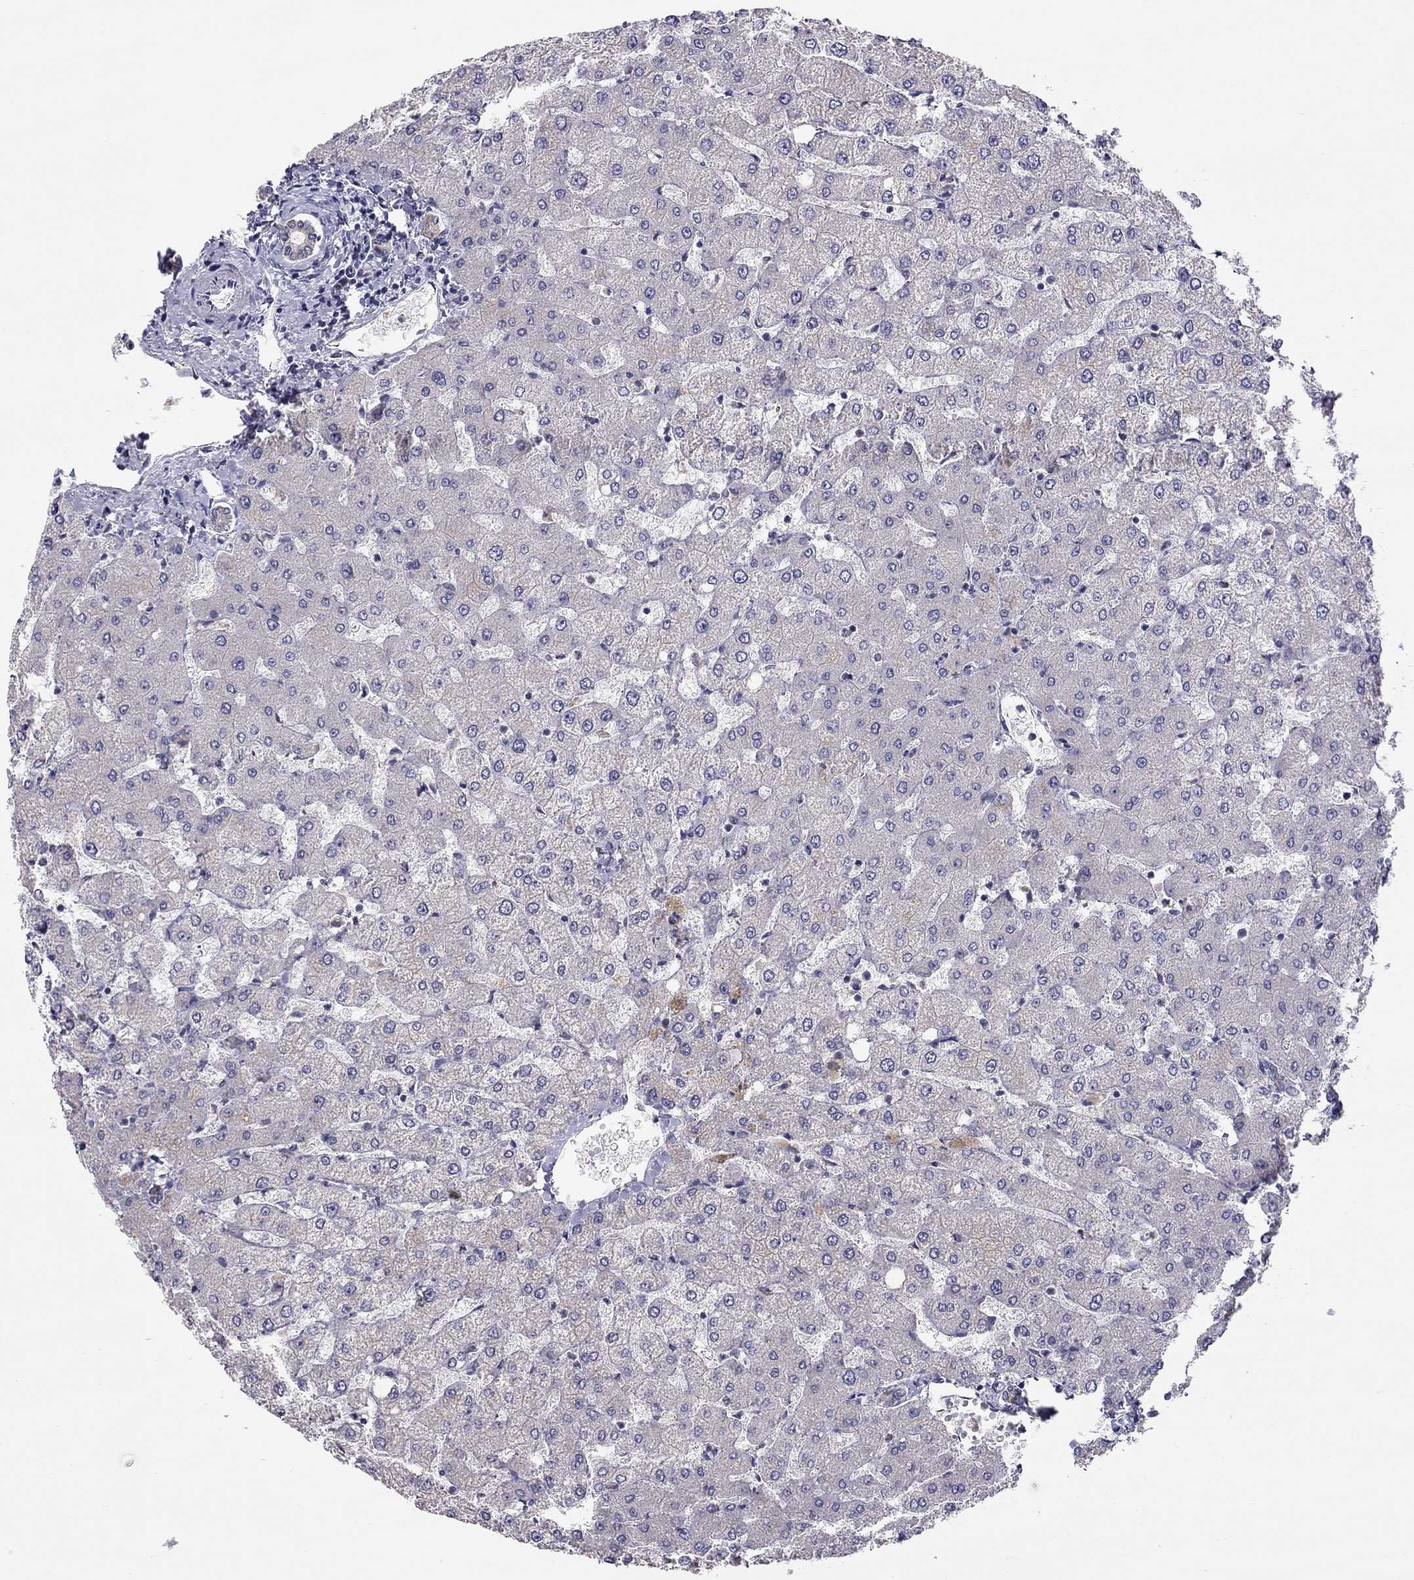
{"staining": {"intensity": "negative", "quantity": "none", "location": "none"}, "tissue": "liver", "cell_type": "Cholangiocytes", "image_type": "normal", "snomed": [{"axis": "morphology", "description": "Normal tissue, NOS"}, {"axis": "topography", "description": "Liver"}], "caption": "Immunohistochemistry of benign human liver exhibits no positivity in cholangiocytes. The staining was performed using DAB (3,3'-diaminobenzidine) to visualize the protein expression in brown, while the nuclei were stained in blue with hematoxylin (Magnification: 20x).", "gene": "LRIT3", "patient": {"sex": "female", "age": 54}}